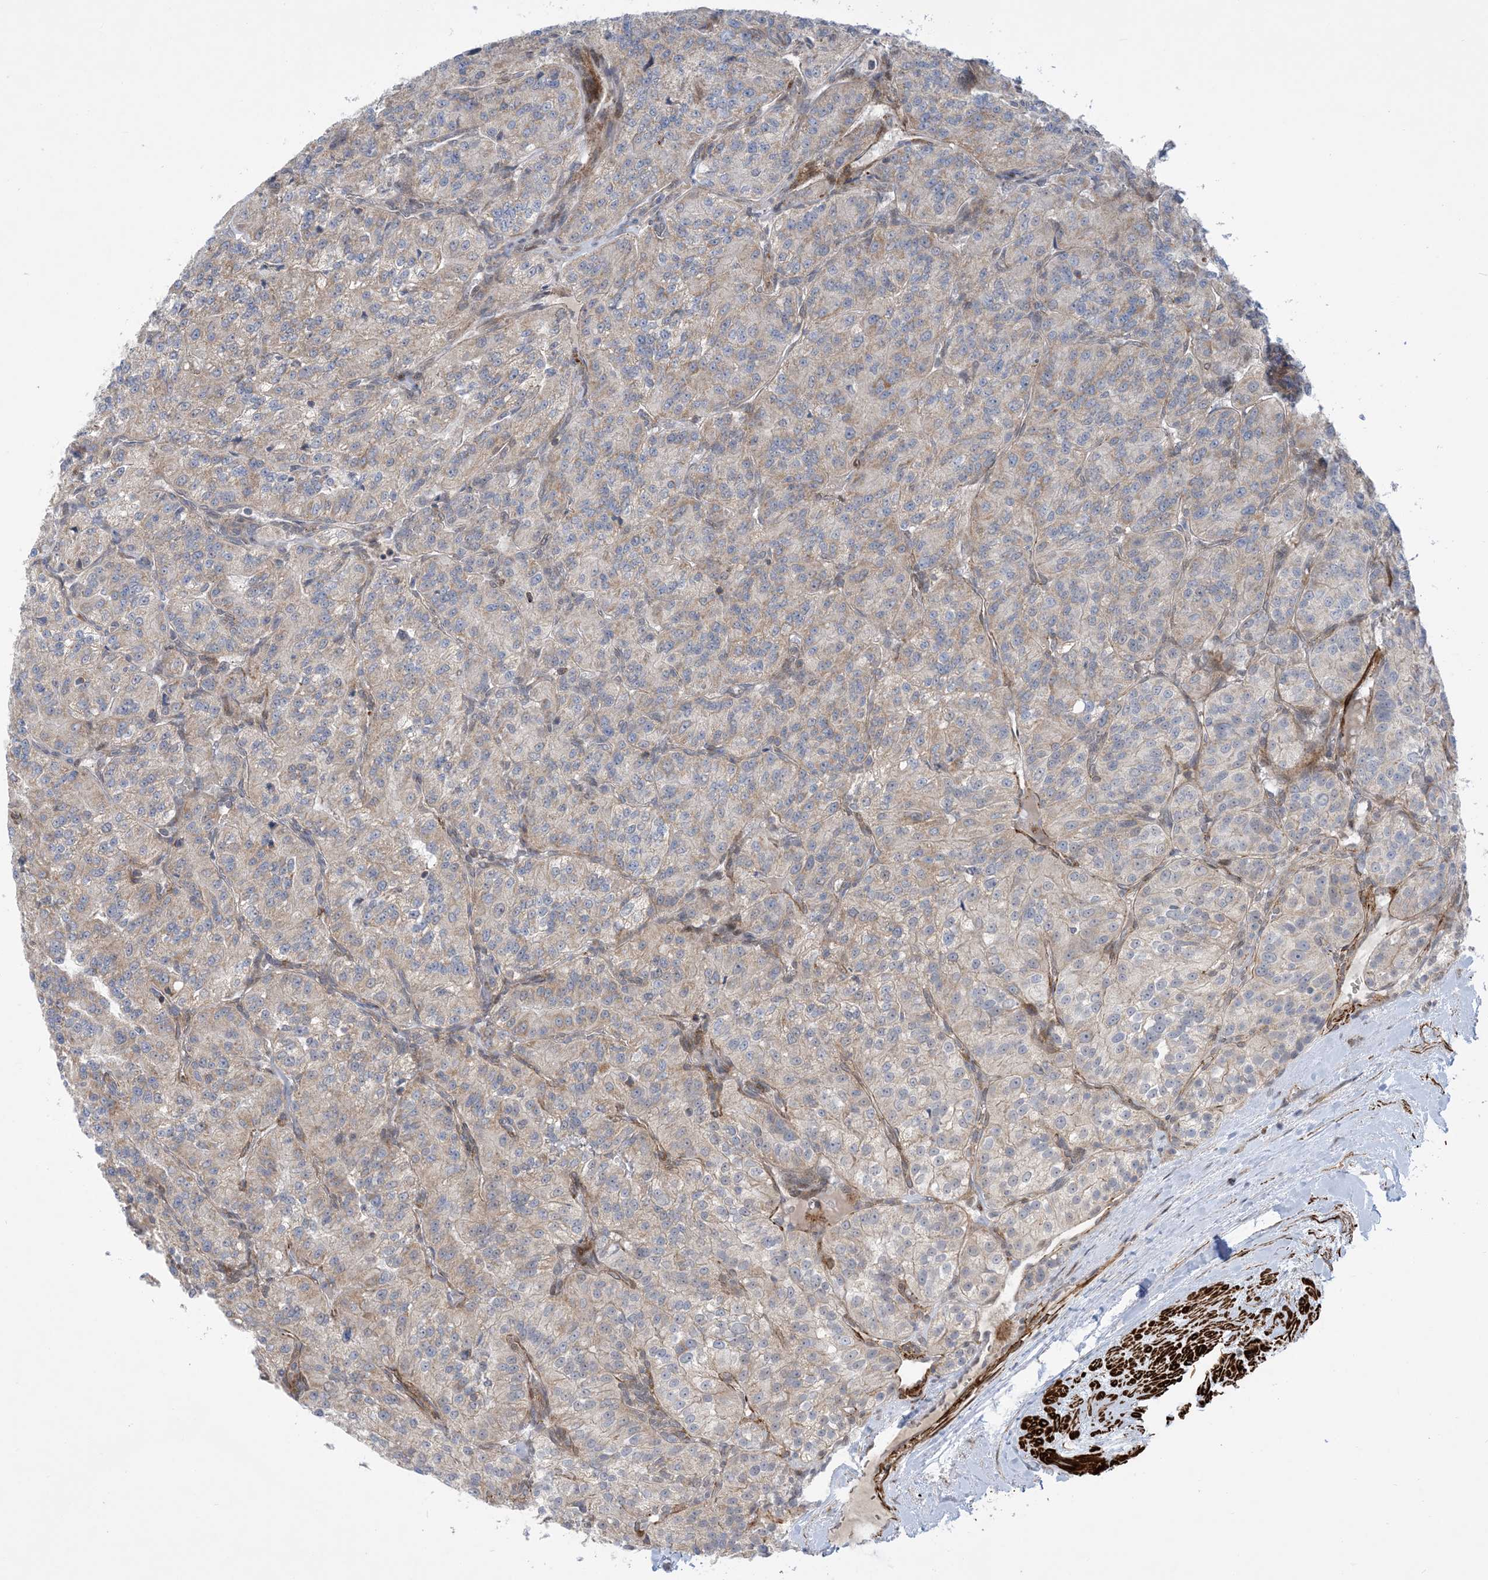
{"staining": {"intensity": "weak", "quantity": "25%-75%", "location": "cytoplasmic/membranous"}, "tissue": "renal cancer", "cell_type": "Tumor cells", "image_type": "cancer", "snomed": [{"axis": "morphology", "description": "Adenocarcinoma, NOS"}, {"axis": "topography", "description": "Kidney"}], "caption": "Immunohistochemical staining of renal cancer (adenocarcinoma) shows weak cytoplasmic/membranous protein expression in approximately 25%-75% of tumor cells.", "gene": "ZNF8", "patient": {"sex": "female", "age": 63}}